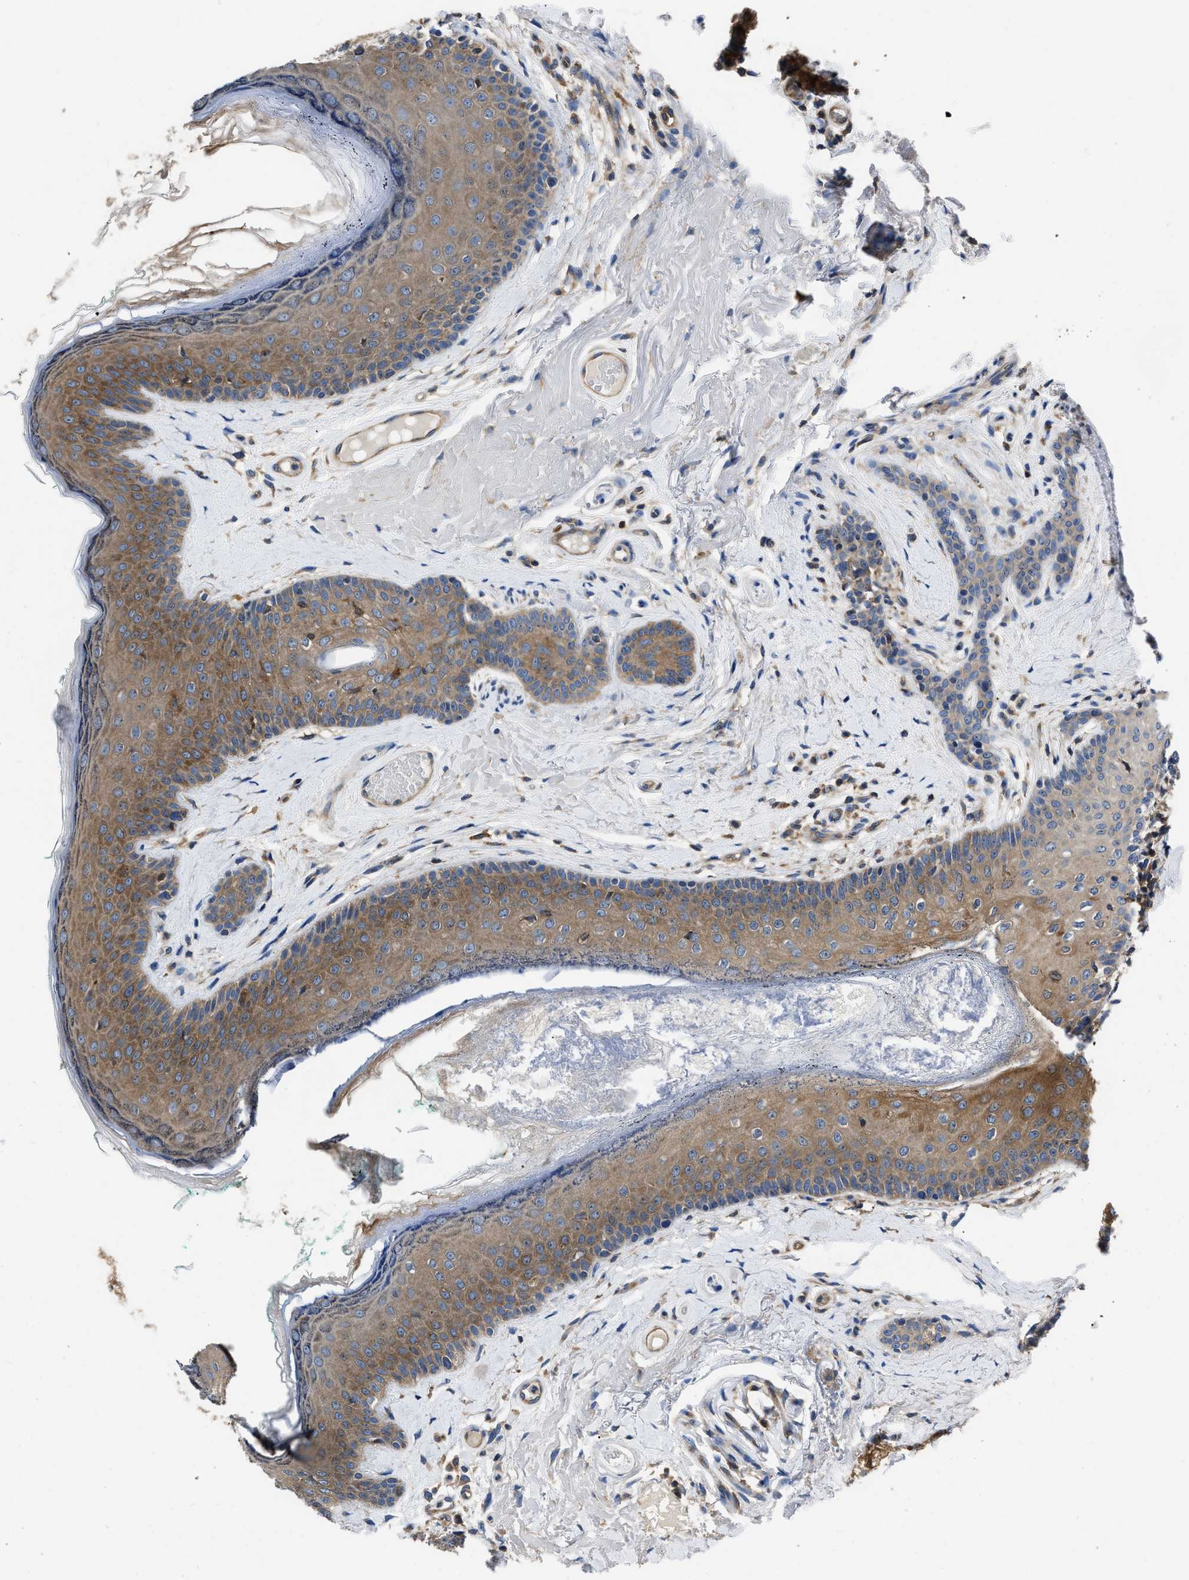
{"staining": {"intensity": "moderate", "quantity": ">75%", "location": "cytoplasmic/membranous"}, "tissue": "oral mucosa", "cell_type": "Squamous epithelial cells", "image_type": "normal", "snomed": [{"axis": "morphology", "description": "Normal tissue, NOS"}, {"axis": "topography", "description": "Skin"}, {"axis": "topography", "description": "Oral tissue"}], "caption": "Oral mucosa stained for a protein exhibits moderate cytoplasmic/membranous positivity in squamous epithelial cells. The staining is performed using DAB (3,3'-diaminobenzidine) brown chromogen to label protein expression. The nuclei are counter-stained blue using hematoxylin.", "gene": "YARS1", "patient": {"sex": "male", "age": 84}}